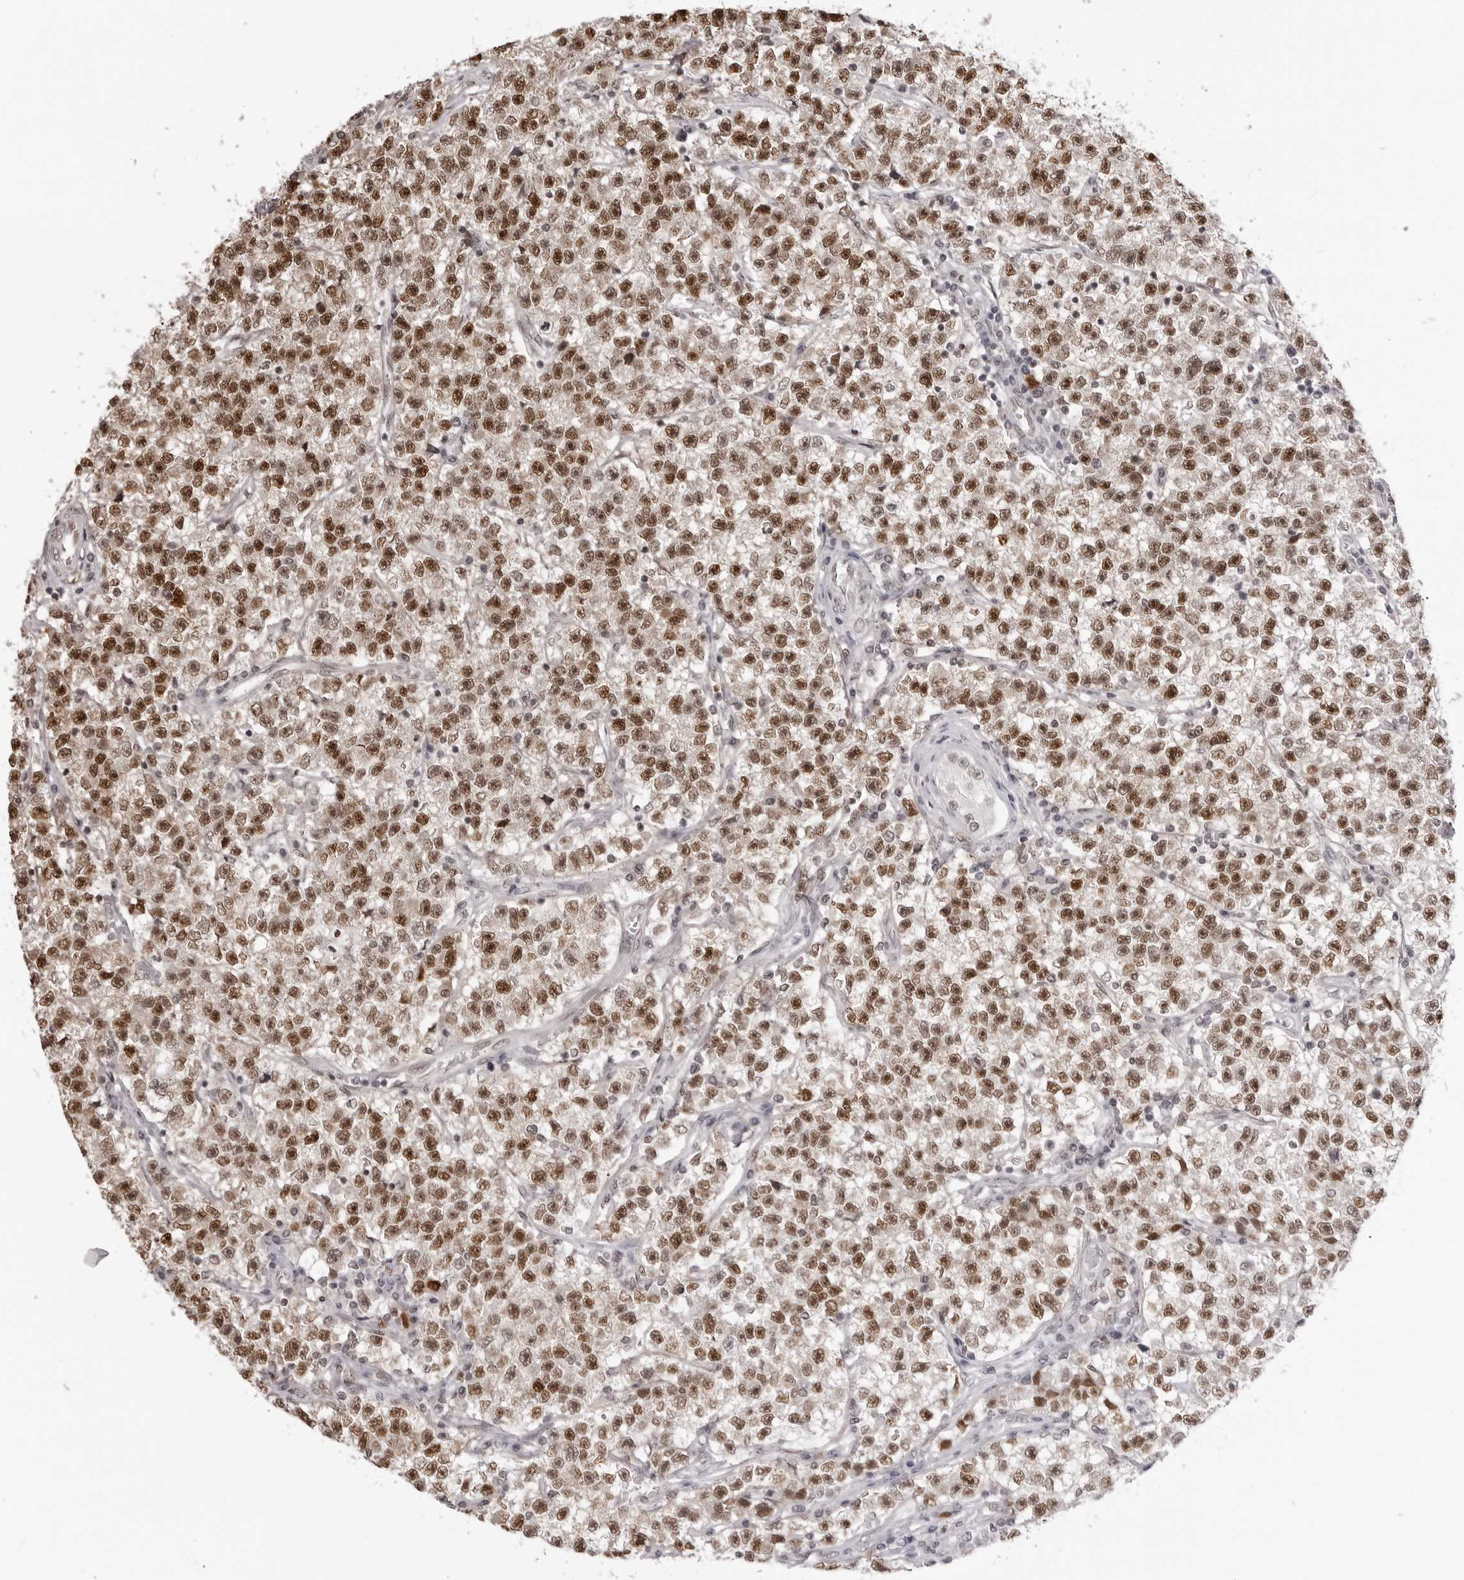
{"staining": {"intensity": "moderate", "quantity": ">75%", "location": "nuclear"}, "tissue": "testis cancer", "cell_type": "Tumor cells", "image_type": "cancer", "snomed": [{"axis": "morphology", "description": "Seminoma, NOS"}, {"axis": "topography", "description": "Testis"}], "caption": "IHC photomicrograph of neoplastic tissue: testis cancer stained using immunohistochemistry (IHC) exhibits medium levels of moderate protein expression localized specifically in the nuclear of tumor cells, appearing as a nuclear brown color.", "gene": "HSPA4", "patient": {"sex": "male", "age": 22}}